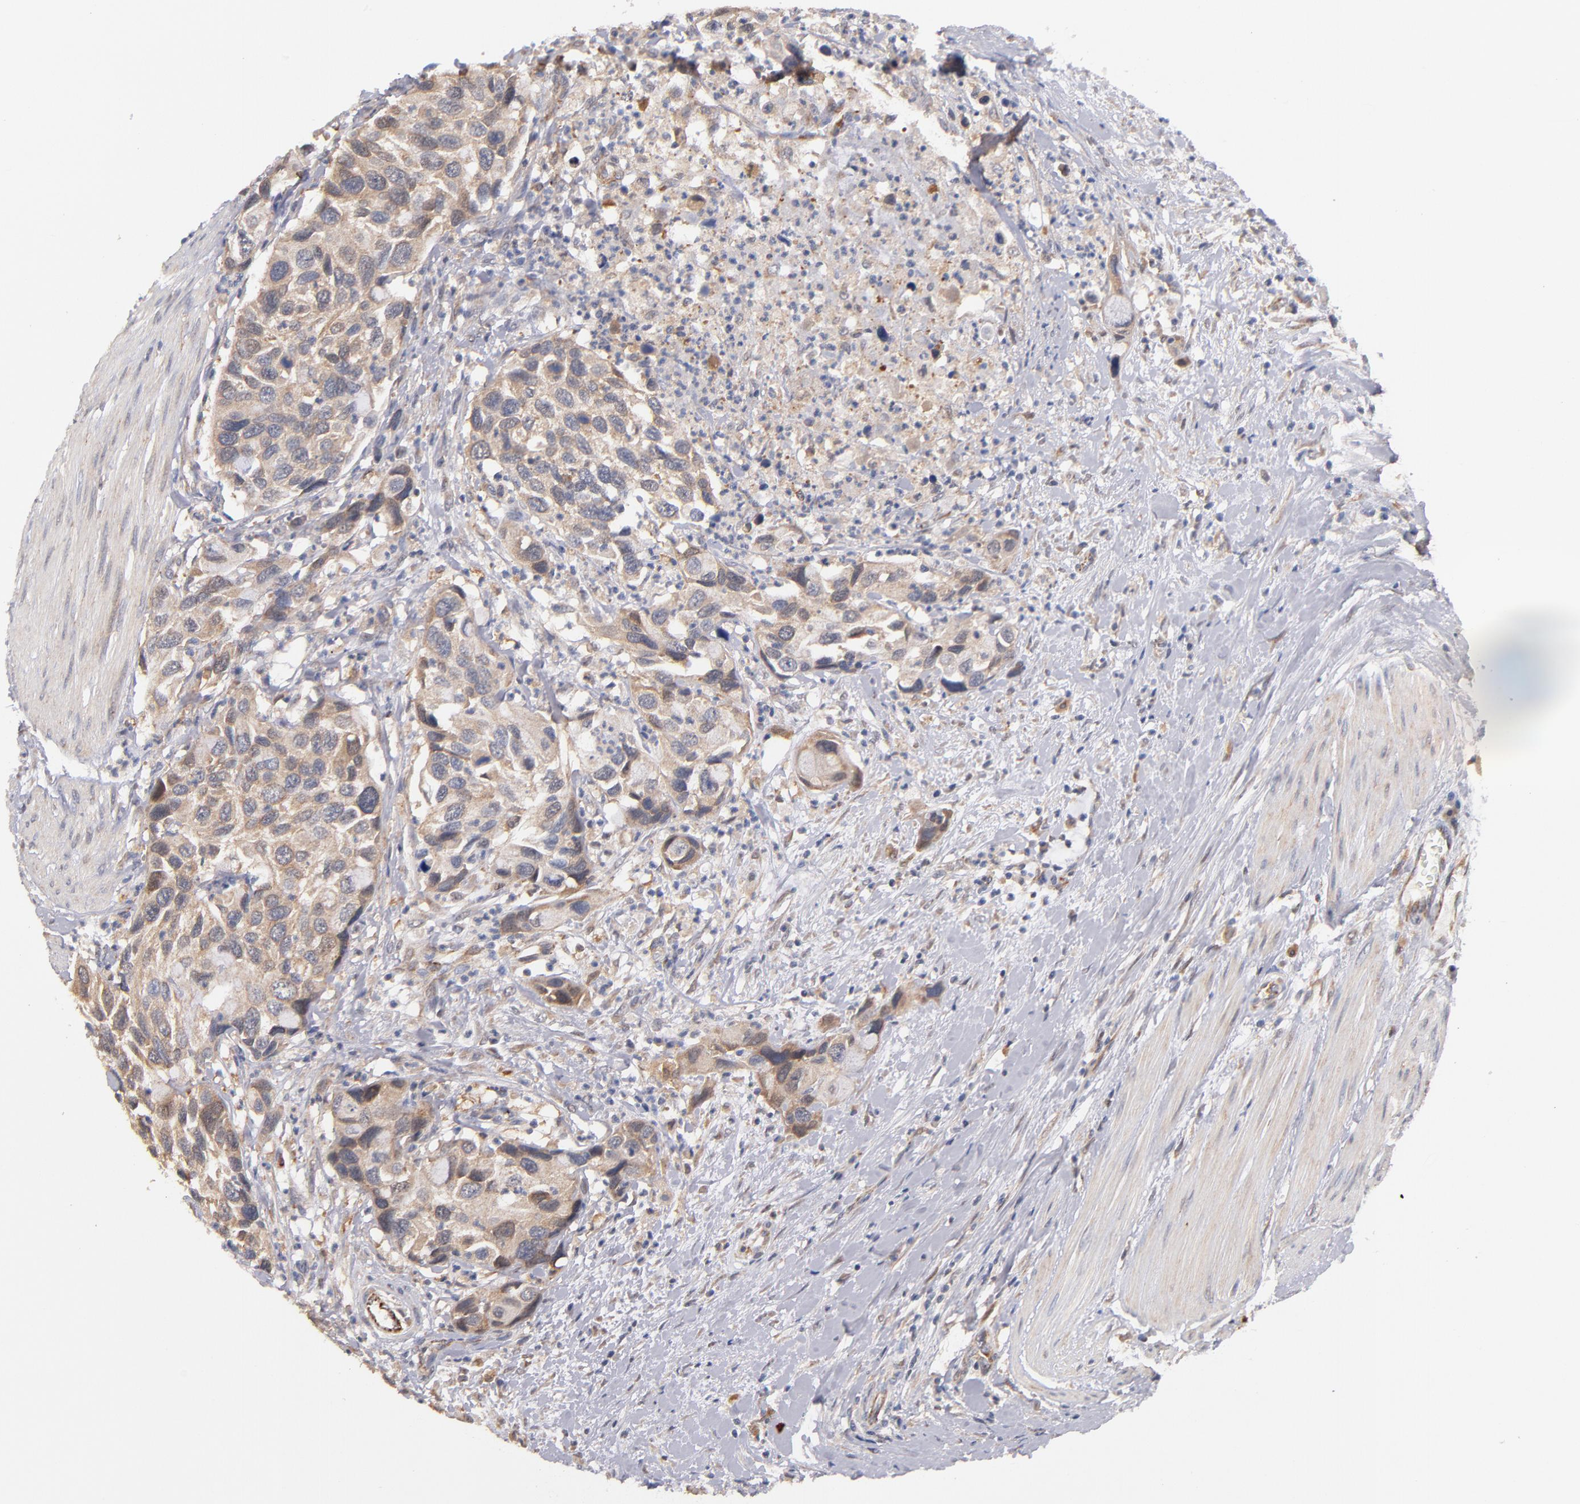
{"staining": {"intensity": "moderate", "quantity": ">75%", "location": "cytoplasmic/membranous"}, "tissue": "urothelial cancer", "cell_type": "Tumor cells", "image_type": "cancer", "snomed": [{"axis": "morphology", "description": "Urothelial carcinoma, High grade"}, {"axis": "topography", "description": "Urinary bladder"}], "caption": "Tumor cells demonstrate moderate cytoplasmic/membranous positivity in approximately >75% of cells in urothelial carcinoma (high-grade). (brown staining indicates protein expression, while blue staining denotes nuclei).", "gene": "GMFG", "patient": {"sex": "male", "age": 66}}